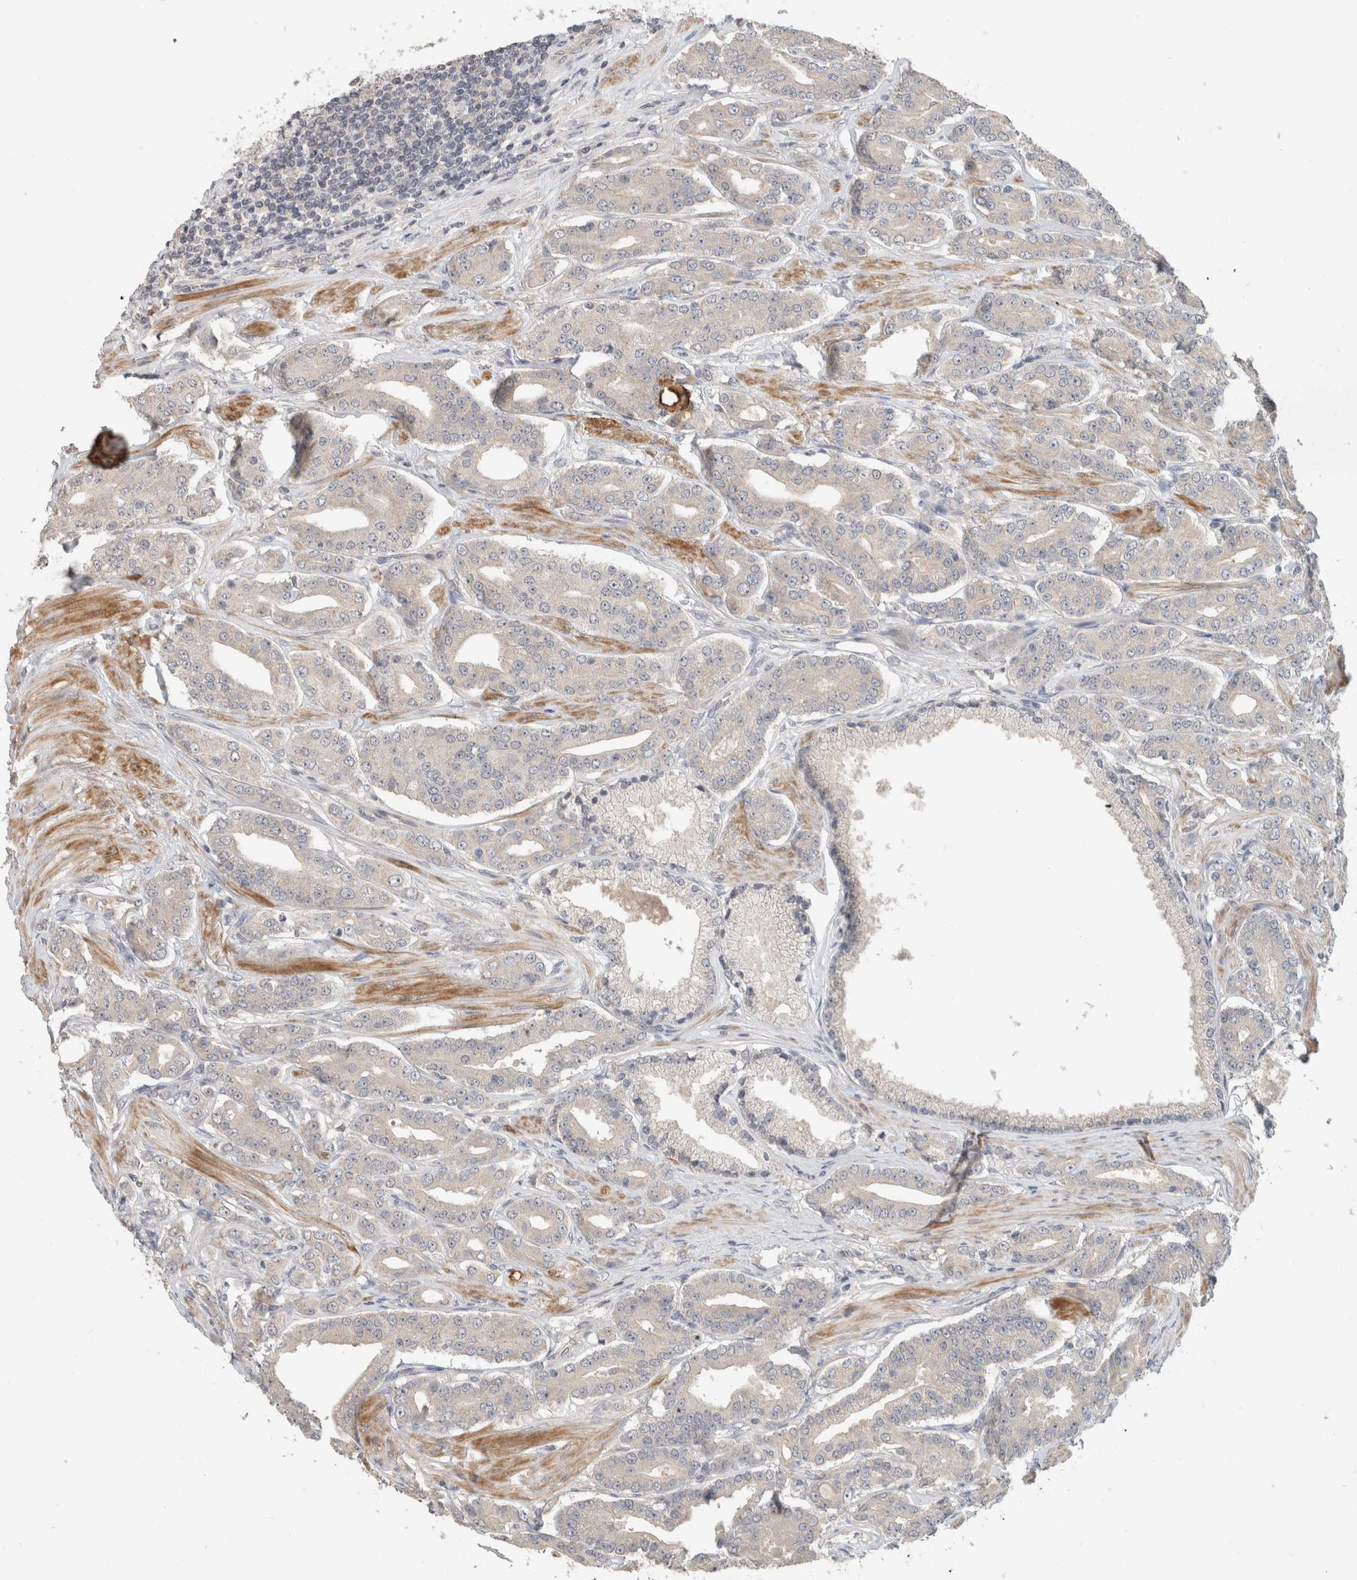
{"staining": {"intensity": "negative", "quantity": "none", "location": "none"}, "tissue": "prostate cancer", "cell_type": "Tumor cells", "image_type": "cancer", "snomed": [{"axis": "morphology", "description": "Adenocarcinoma, High grade"}, {"axis": "topography", "description": "Prostate"}], "caption": "Prostate cancer (high-grade adenocarcinoma) was stained to show a protein in brown. There is no significant staining in tumor cells.", "gene": "ERCC6L2", "patient": {"sex": "male", "age": 71}}